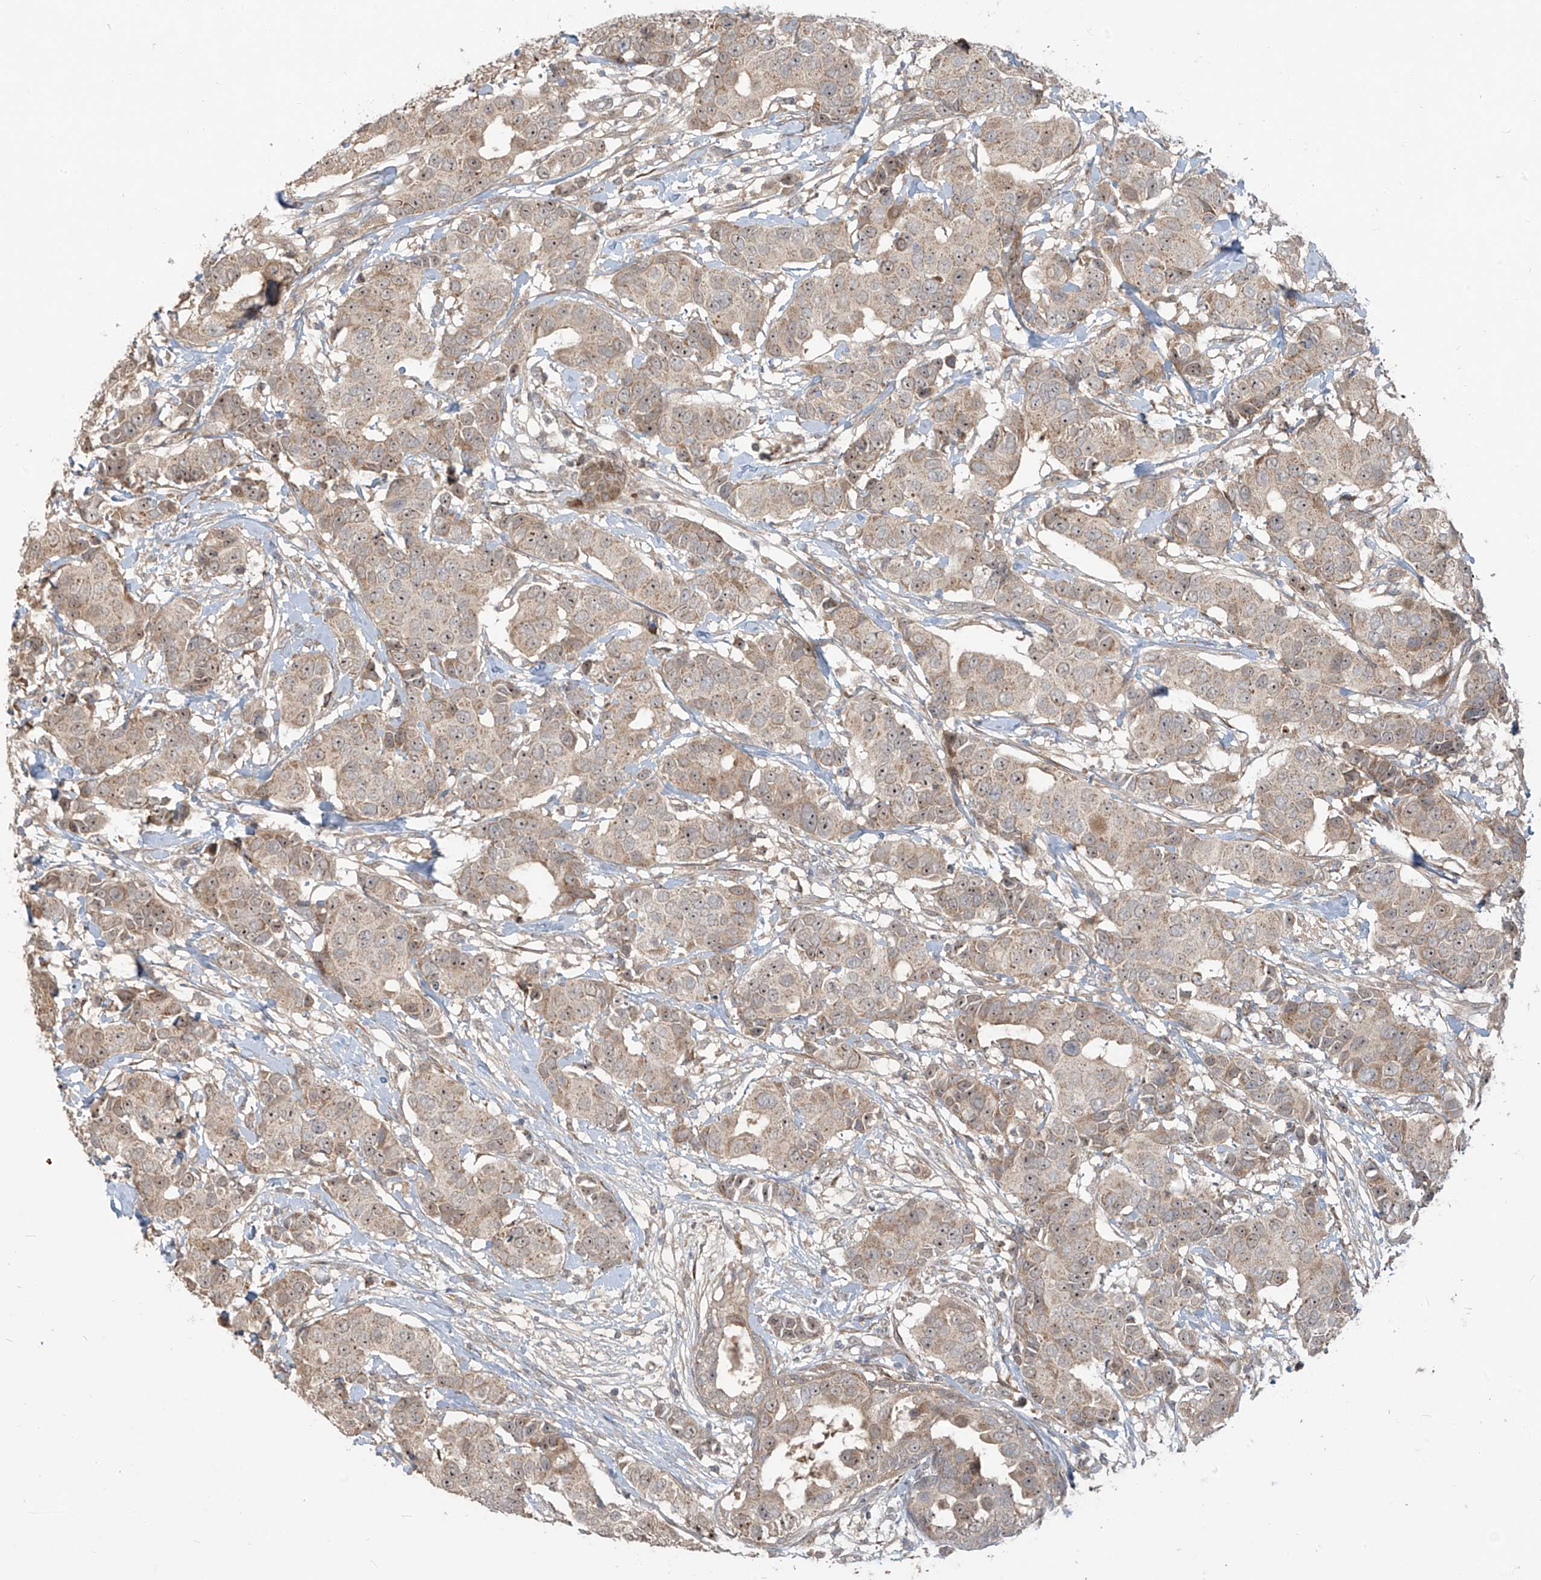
{"staining": {"intensity": "weak", "quantity": "25%-75%", "location": "cytoplasmic/membranous,nuclear"}, "tissue": "breast cancer", "cell_type": "Tumor cells", "image_type": "cancer", "snomed": [{"axis": "morphology", "description": "Normal tissue, NOS"}, {"axis": "morphology", "description": "Duct carcinoma"}, {"axis": "topography", "description": "Breast"}], "caption": "Immunohistochemical staining of breast cancer (invasive ductal carcinoma) shows low levels of weak cytoplasmic/membranous and nuclear protein expression in about 25%-75% of tumor cells.", "gene": "KATNIP", "patient": {"sex": "female", "age": 39}}